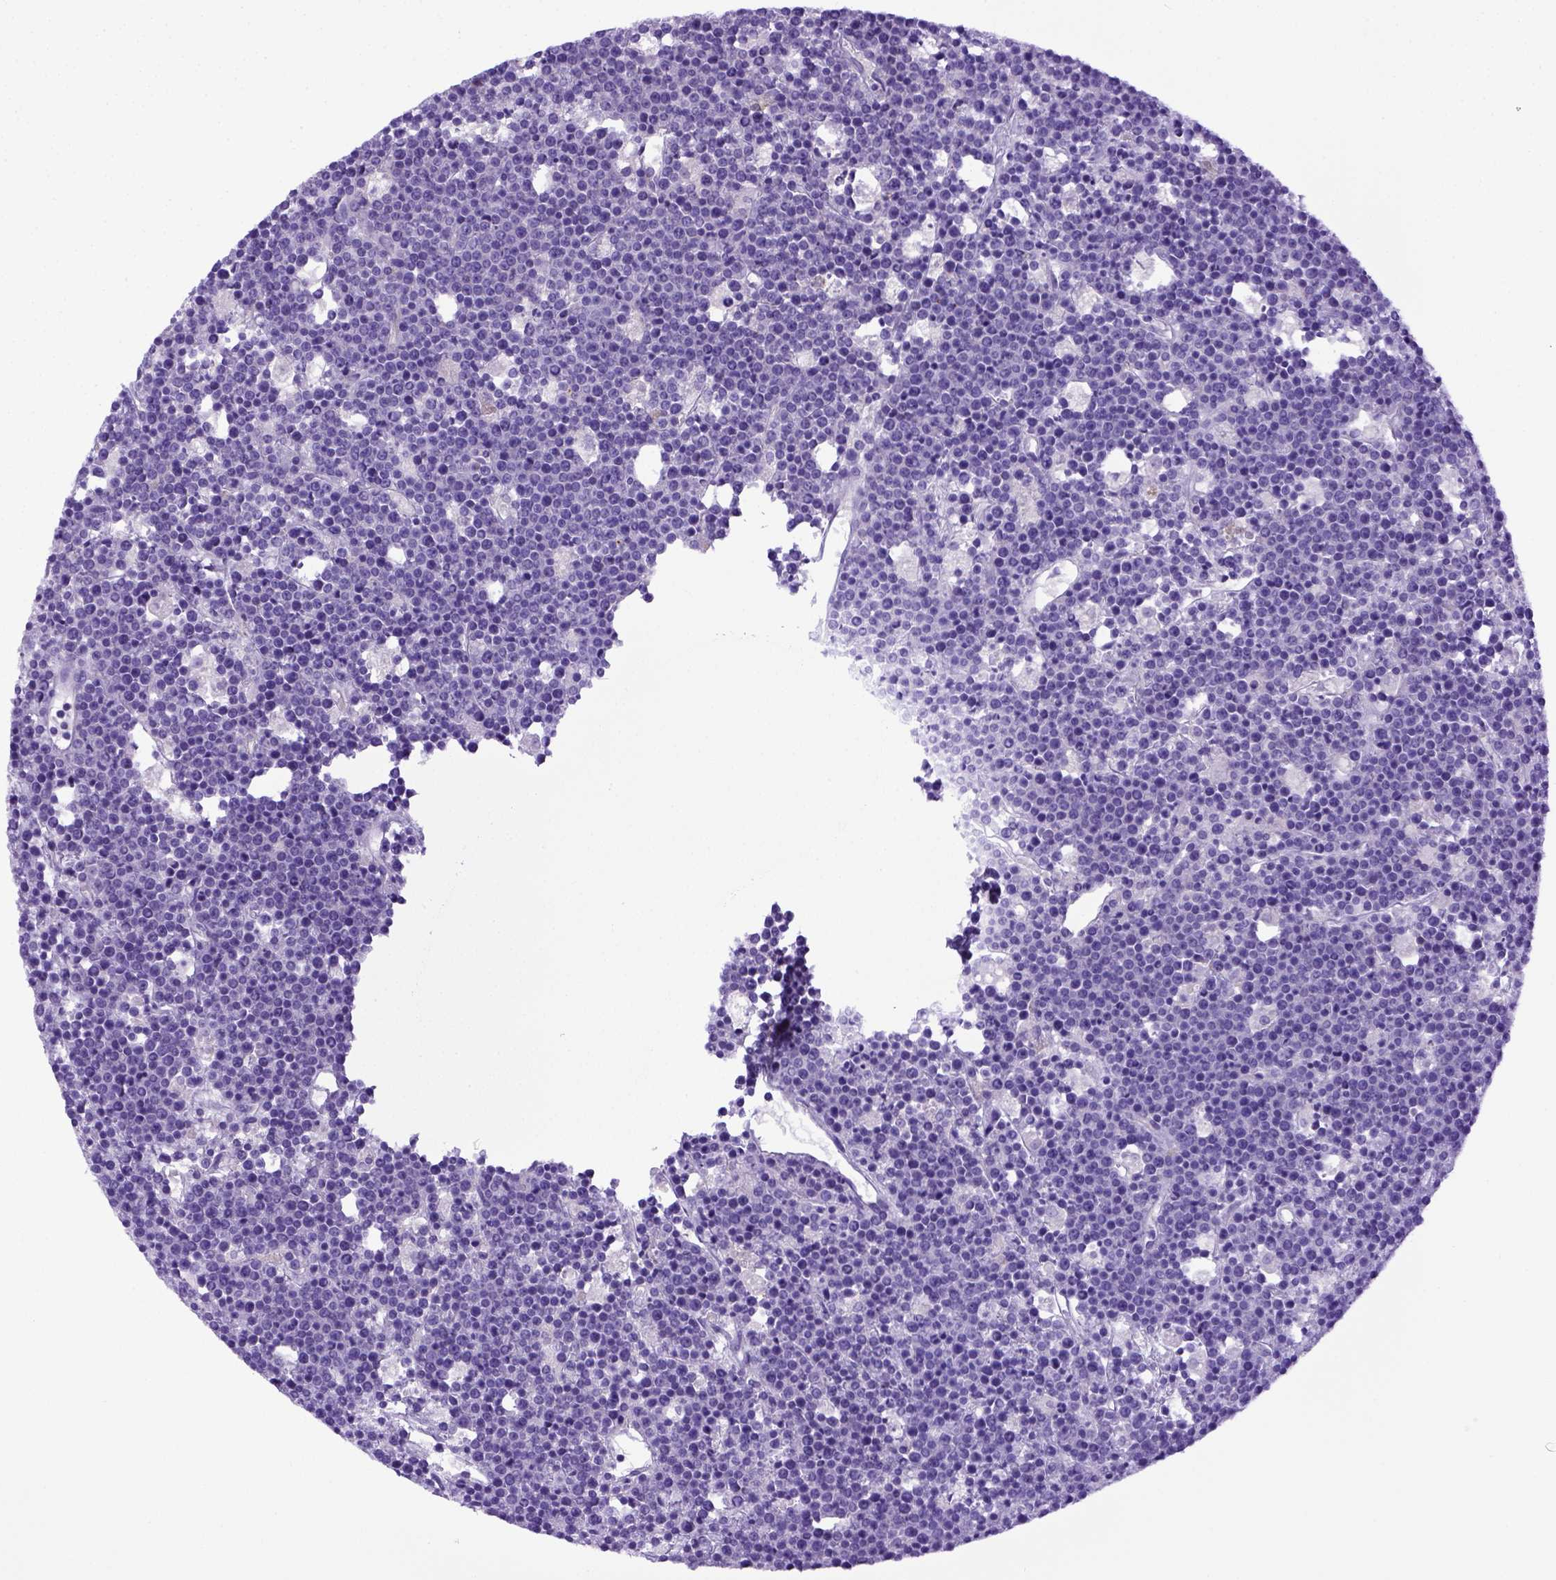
{"staining": {"intensity": "negative", "quantity": "none", "location": "none"}, "tissue": "lymphoma", "cell_type": "Tumor cells", "image_type": "cancer", "snomed": [{"axis": "morphology", "description": "Malignant lymphoma, non-Hodgkin's type, High grade"}, {"axis": "topography", "description": "Ovary"}], "caption": "The image displays no staining of tumor cells in lymphoma.", "gene": "ITIH4", "patient": {"sex": "female", "age": 56}}